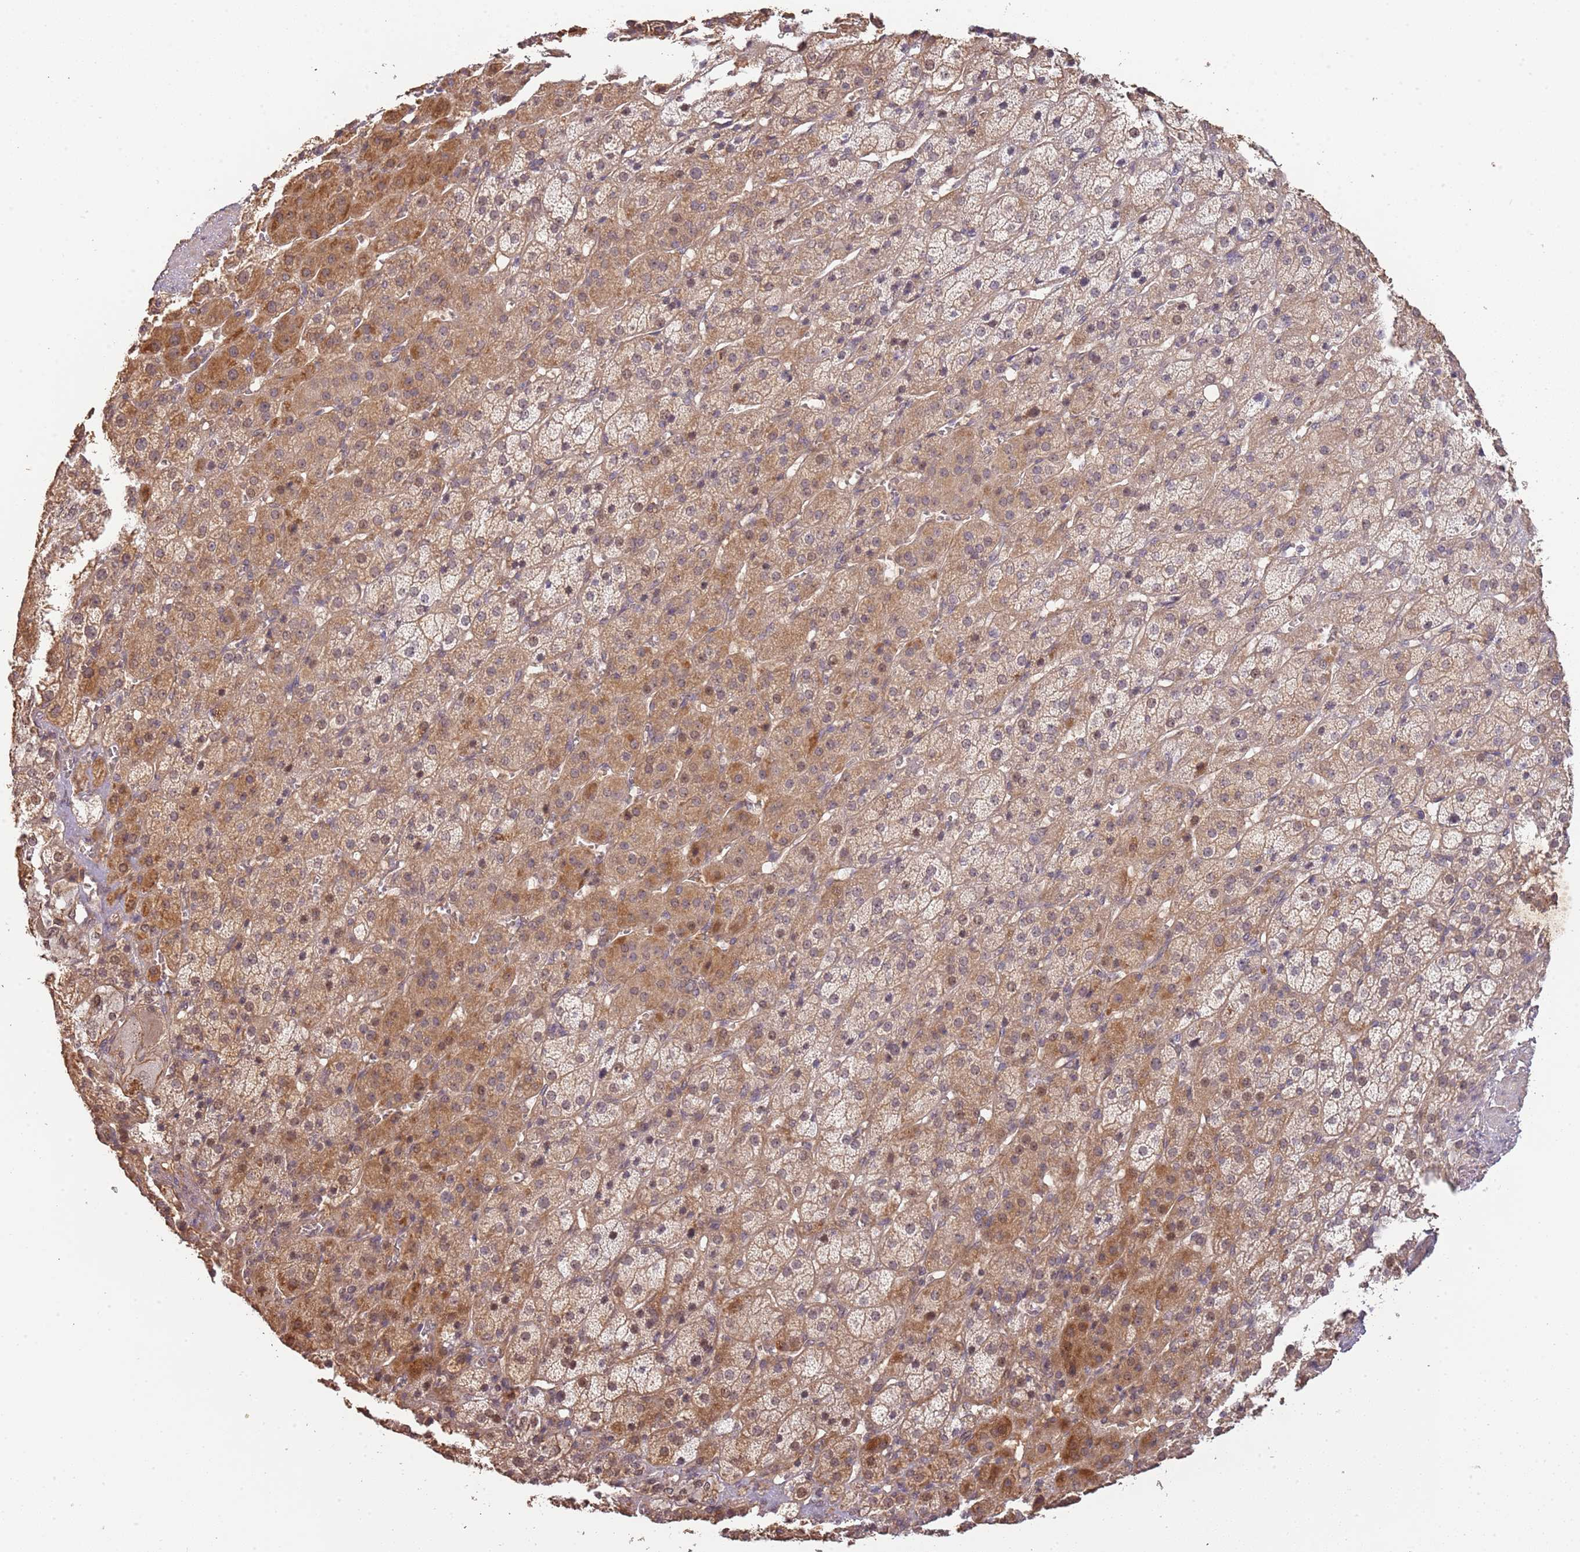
{"staining": {"intensity": "moderate", "quantity": ">75%", "location": "cytoplasmic/membranous"}, "tissue": "adrenal gland", "cell_type": "Glandular cells", "image_type": "normal", "snomed": [{"axis": "morphology", "description": "Normal tissue, NOS"}, {"axis": "topography", "description": "Adrenal gland"}], "caption": "High-magnification brightfield microscopy of unremarkable adrenal gland stained with DAB (3,3'-diaminobenzidine) (brown) and counterstained with hematoxylin (blue). glandular cells exhibit moderate cytoplasmic/membranous positivity is seen in approximately>75% of cells. (brown staining indicates protein expression, while blue staining denotes nuclei).", "gene": "SURF2", "patient": {"sex": "female", "age": 57}}